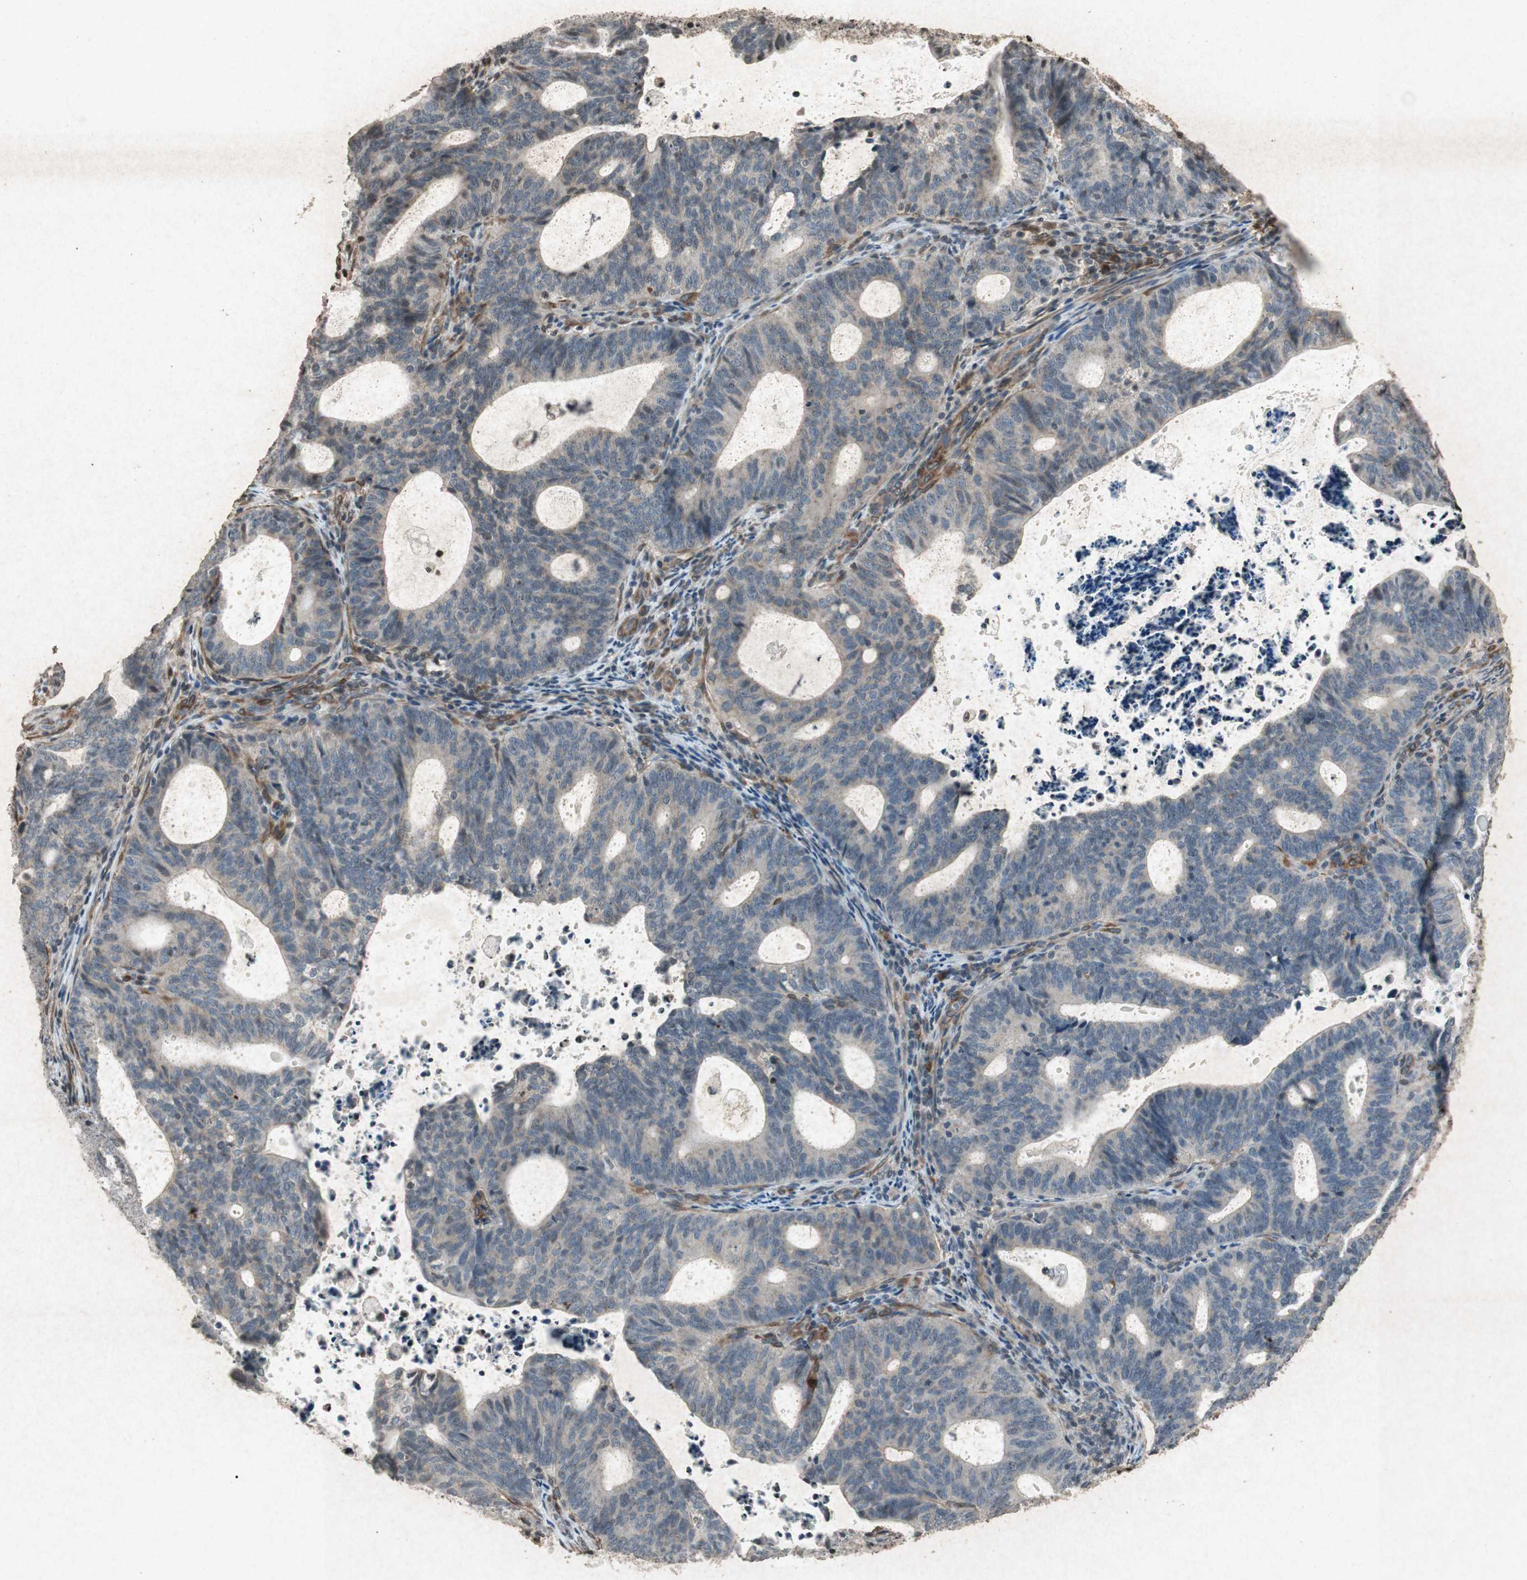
{"staining": {"intensity": "negative", "quantity": "none", "location": "none"}, "tissue": "endometrial cancer", "cell_type": "Tumor cells", "image_type": "cancer", "snomed": [{"axis": "morphology", "description": "Adenocarcinoma, NOS"}, {"axis": "topography", "description": "Uterus"}], "caption": "An IHC image of endometrial cancer is shown. There is no staining in tumor cells of endometrial cancer.", "gene": "PRKG1", "patient": {"sex": "female", "age": 83}}